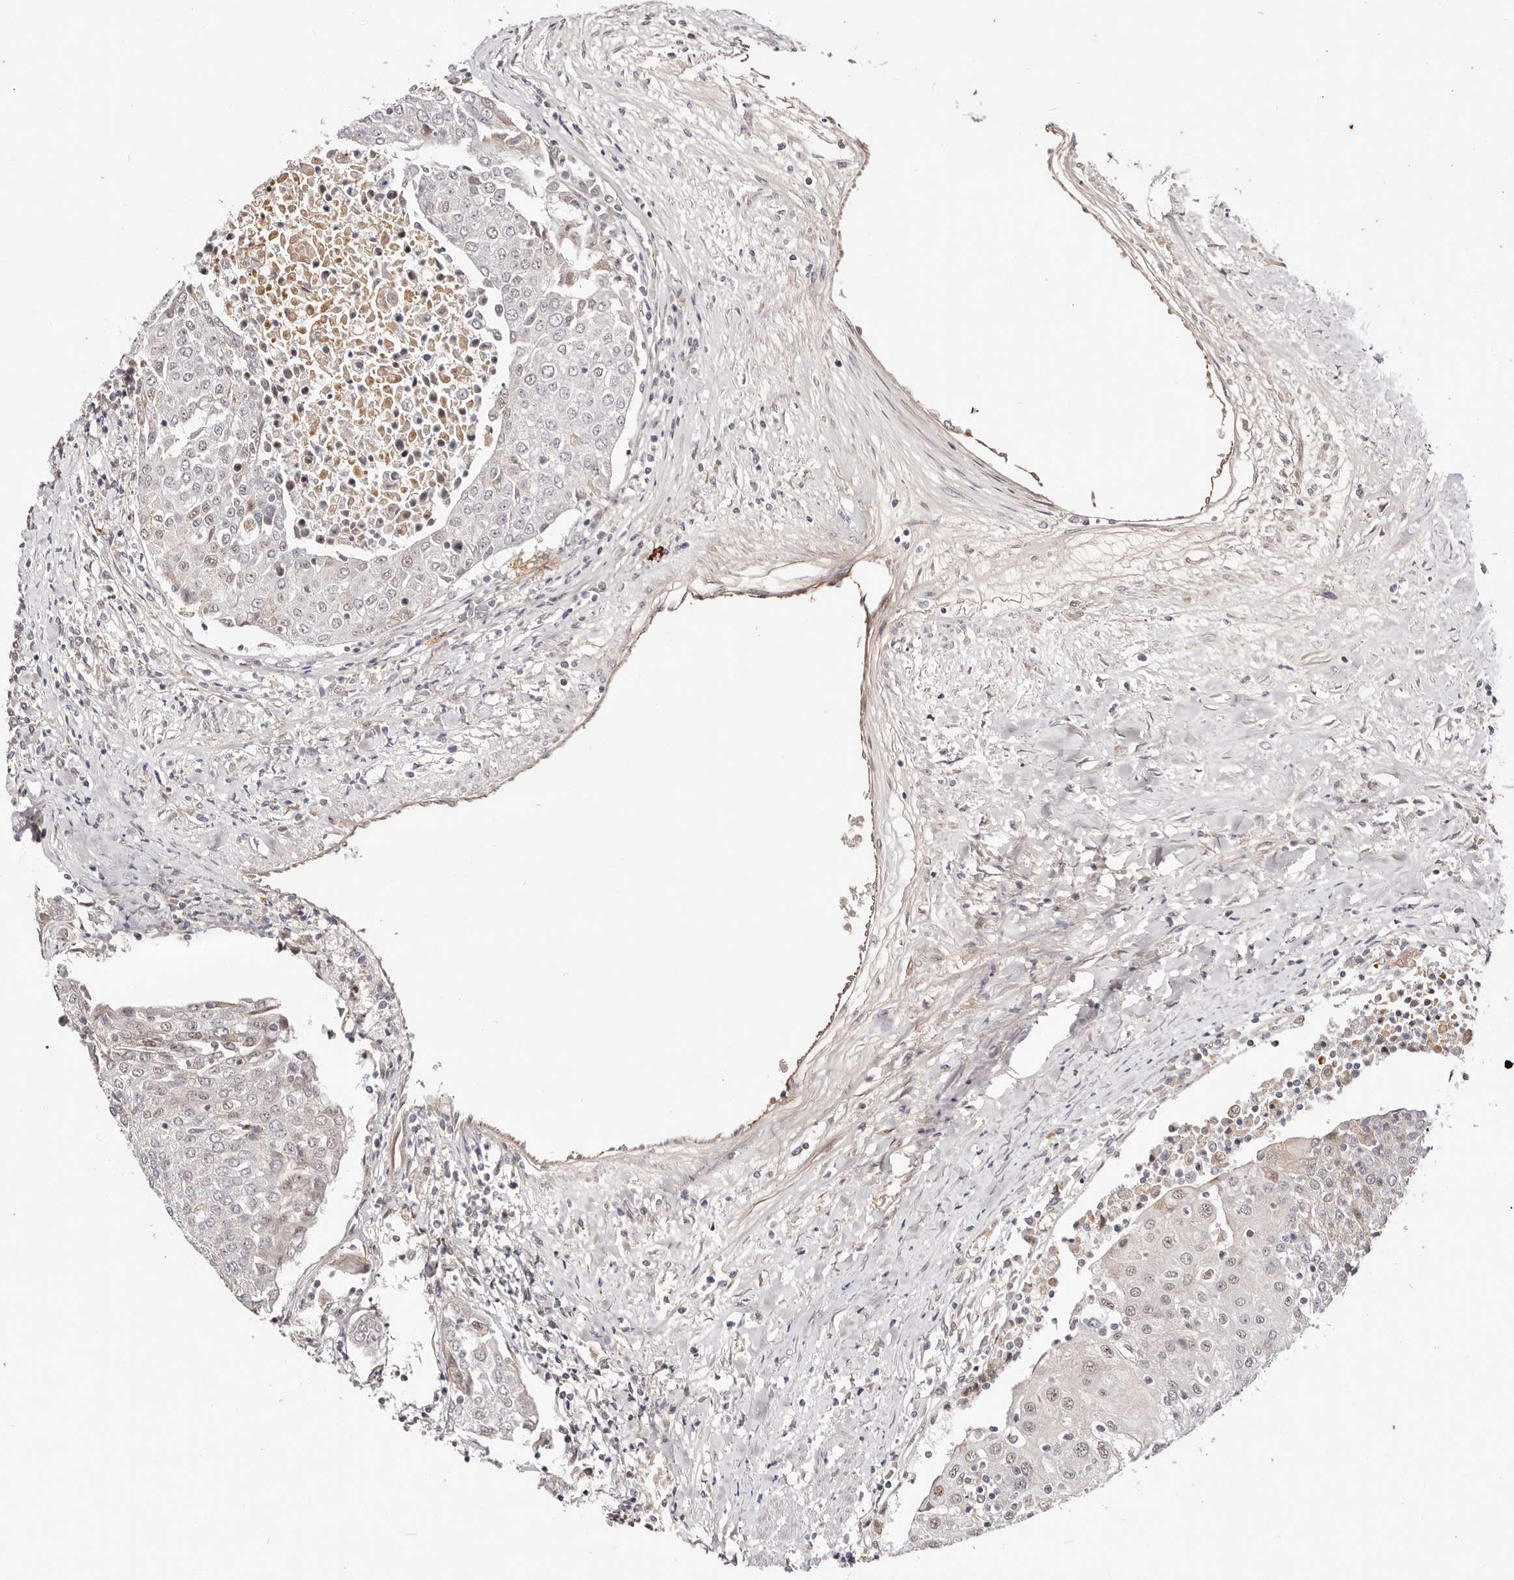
{"staining": {"intensity": "weak", "quantity": "<25%", "location": "nuclear"}, "tissue": "urothelial cancer", "cell_type": "Tumor cells", "image_type": "cancer", "snomed": [{"axis": "morphology", "description": "Urothelial carcinoma, High grade"}, {"axis": "topography", "description": "Urinary bladder"}], "caption": "DAB (3,3'-diaminobenzidine) immunohistochemical staining of human high-grade urothelial carcinoma displays no significant expression in tumor cells.", "gene": "WRN", "patient": {"sex": "female", "age": 85}}